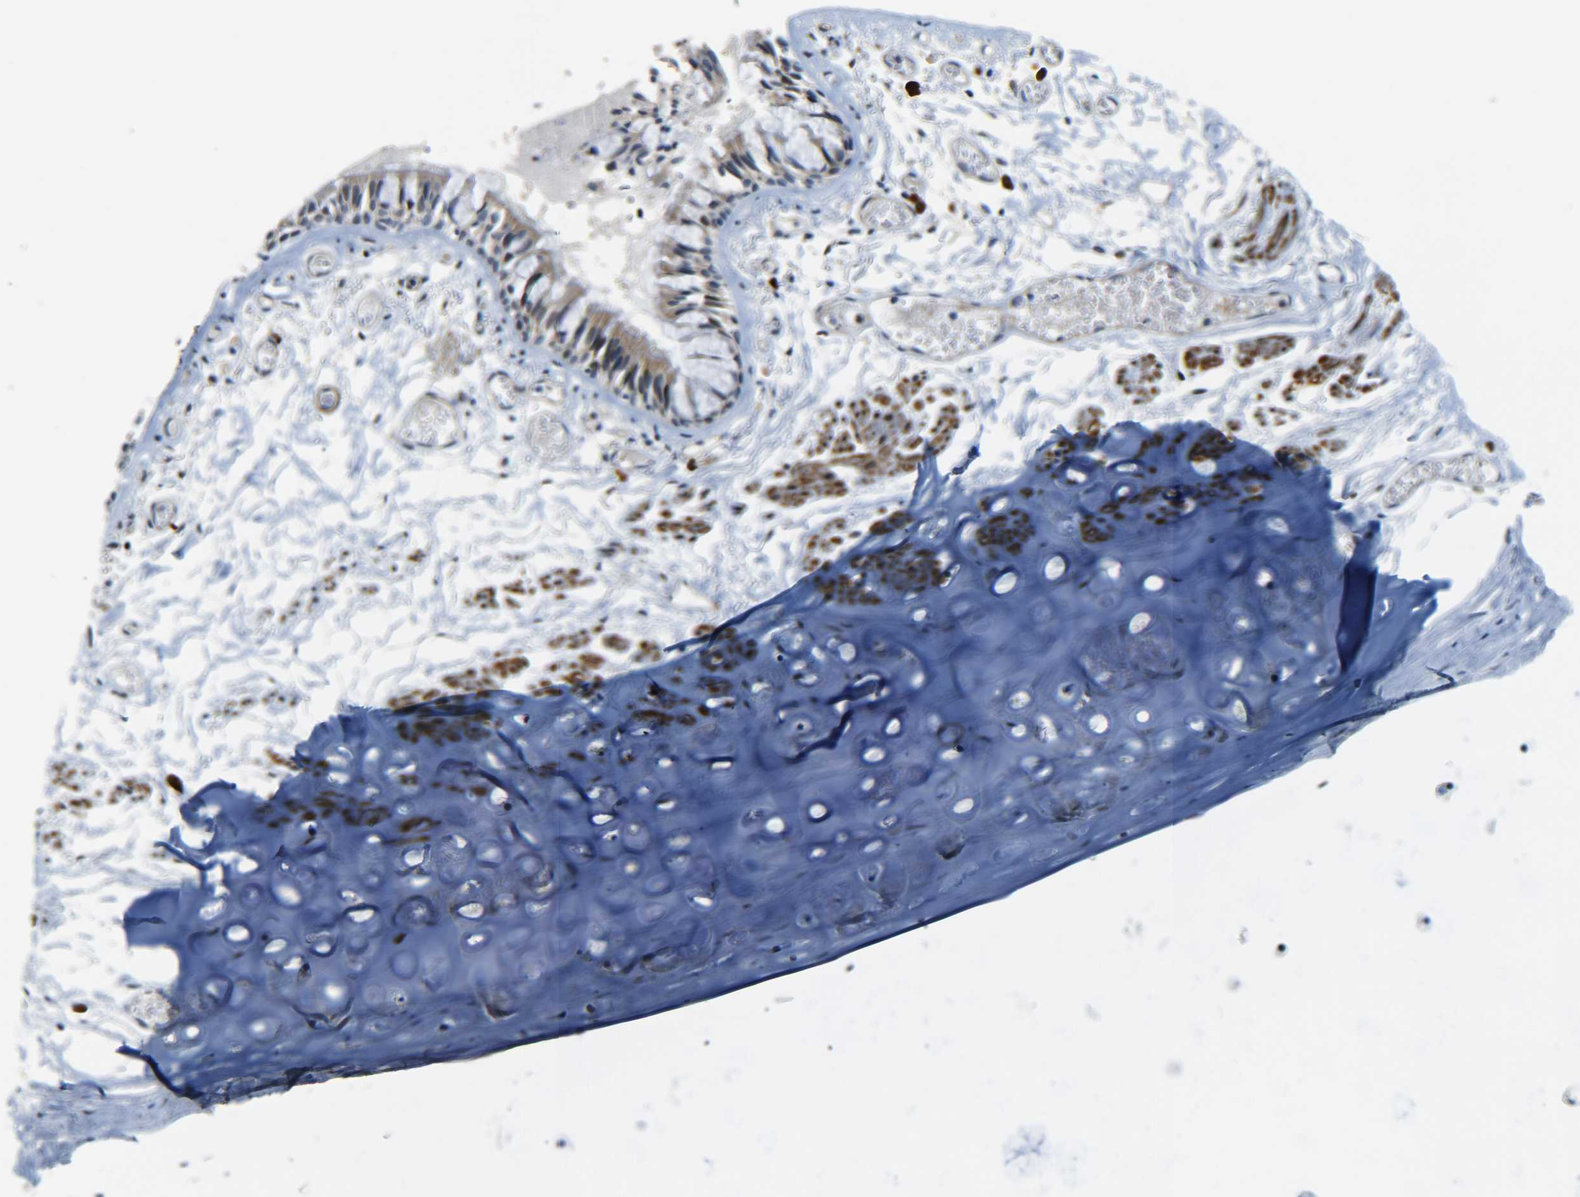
{"staining": {"intensity": "moderate", "quantity": ">75%", "location": "cytoplasmic/membranous"}, "tissue": "bronchus", "cell_type": "Respiratory epithelial cells", "image_type": "normal", "snomed": [{"axis": "morphology", "description": "Normal tissue, NOS"}, {"axis": "morphology", "description": "Inflammation, NOS"}, {"axis": "topography", "description": "Cartilage tissue"}, {"axis": "topography", "description": "Lung"}], "caption": "DAB (3,3'-diaminobenzidine) immunohistochemical staining of unremarkable bronchus exhibits moderate cytoplasmic/membranous protein expression in about >75% of respiratory epithelial cells. The protein of interest is shown in brown color, while the nuclei are stained blue.", "gene": "MEIS1", "patient": {"sex": "male", "age": 71}}